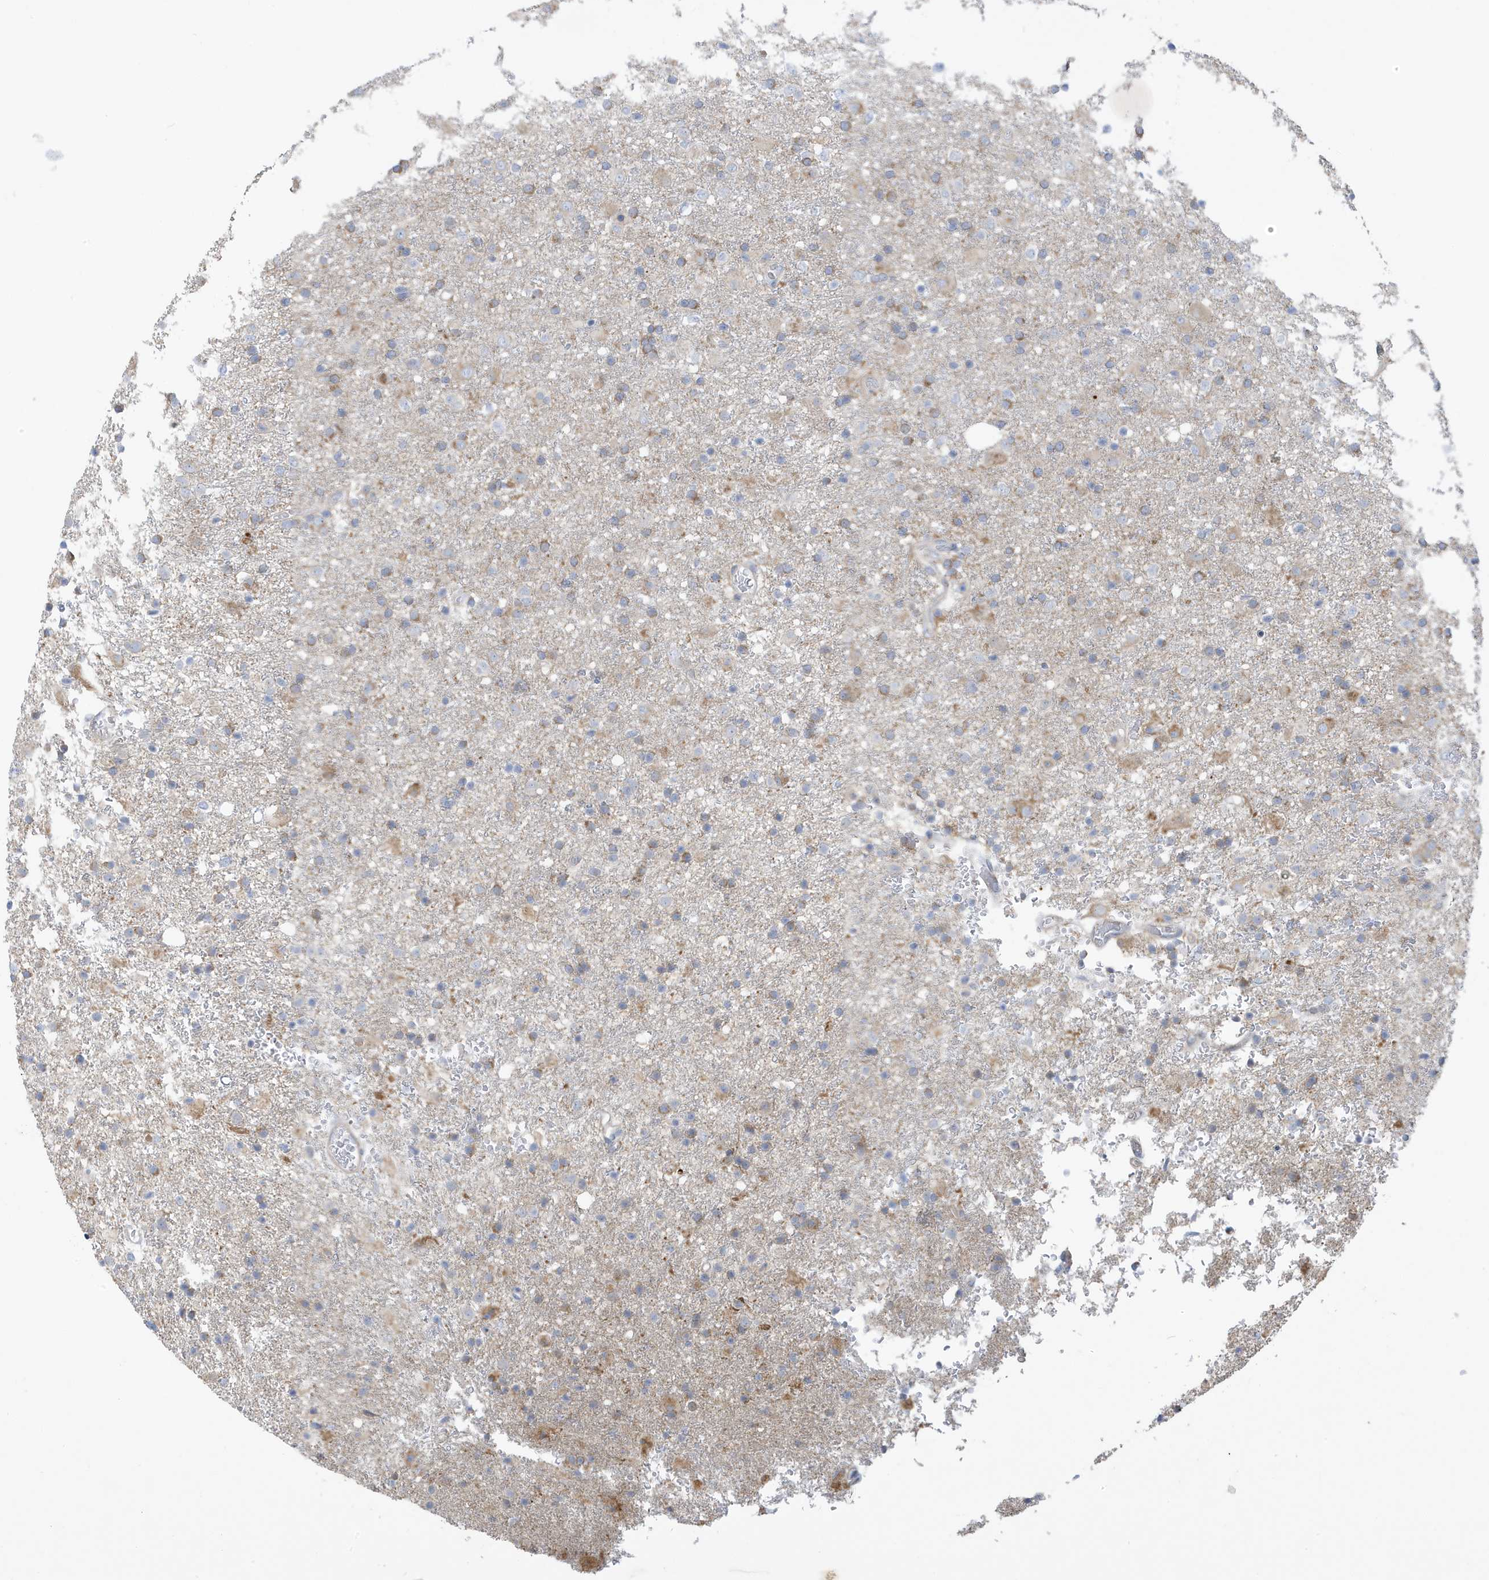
{"staining": {"intensity": "moderate", "quantity": "<25%", "location": "cytoplasmic/membranous"}, "tissue": "glioma", "cell_type": "Tumor cells", "image_type": "cancer", "snomed": [{"axis": "morphology", "description": "Glioma, malignant, Low grade"}, {"axis": "topography", "description": "Brain"}], "caption": "Brown immunohistochemical staining in malignant glioma (low-grade) shows moderate cytoplasmic/membranous expression in about <25% of tumor cells.", "gene": "ATP13A5", "patient": {"sex": "male", "age": 65}}